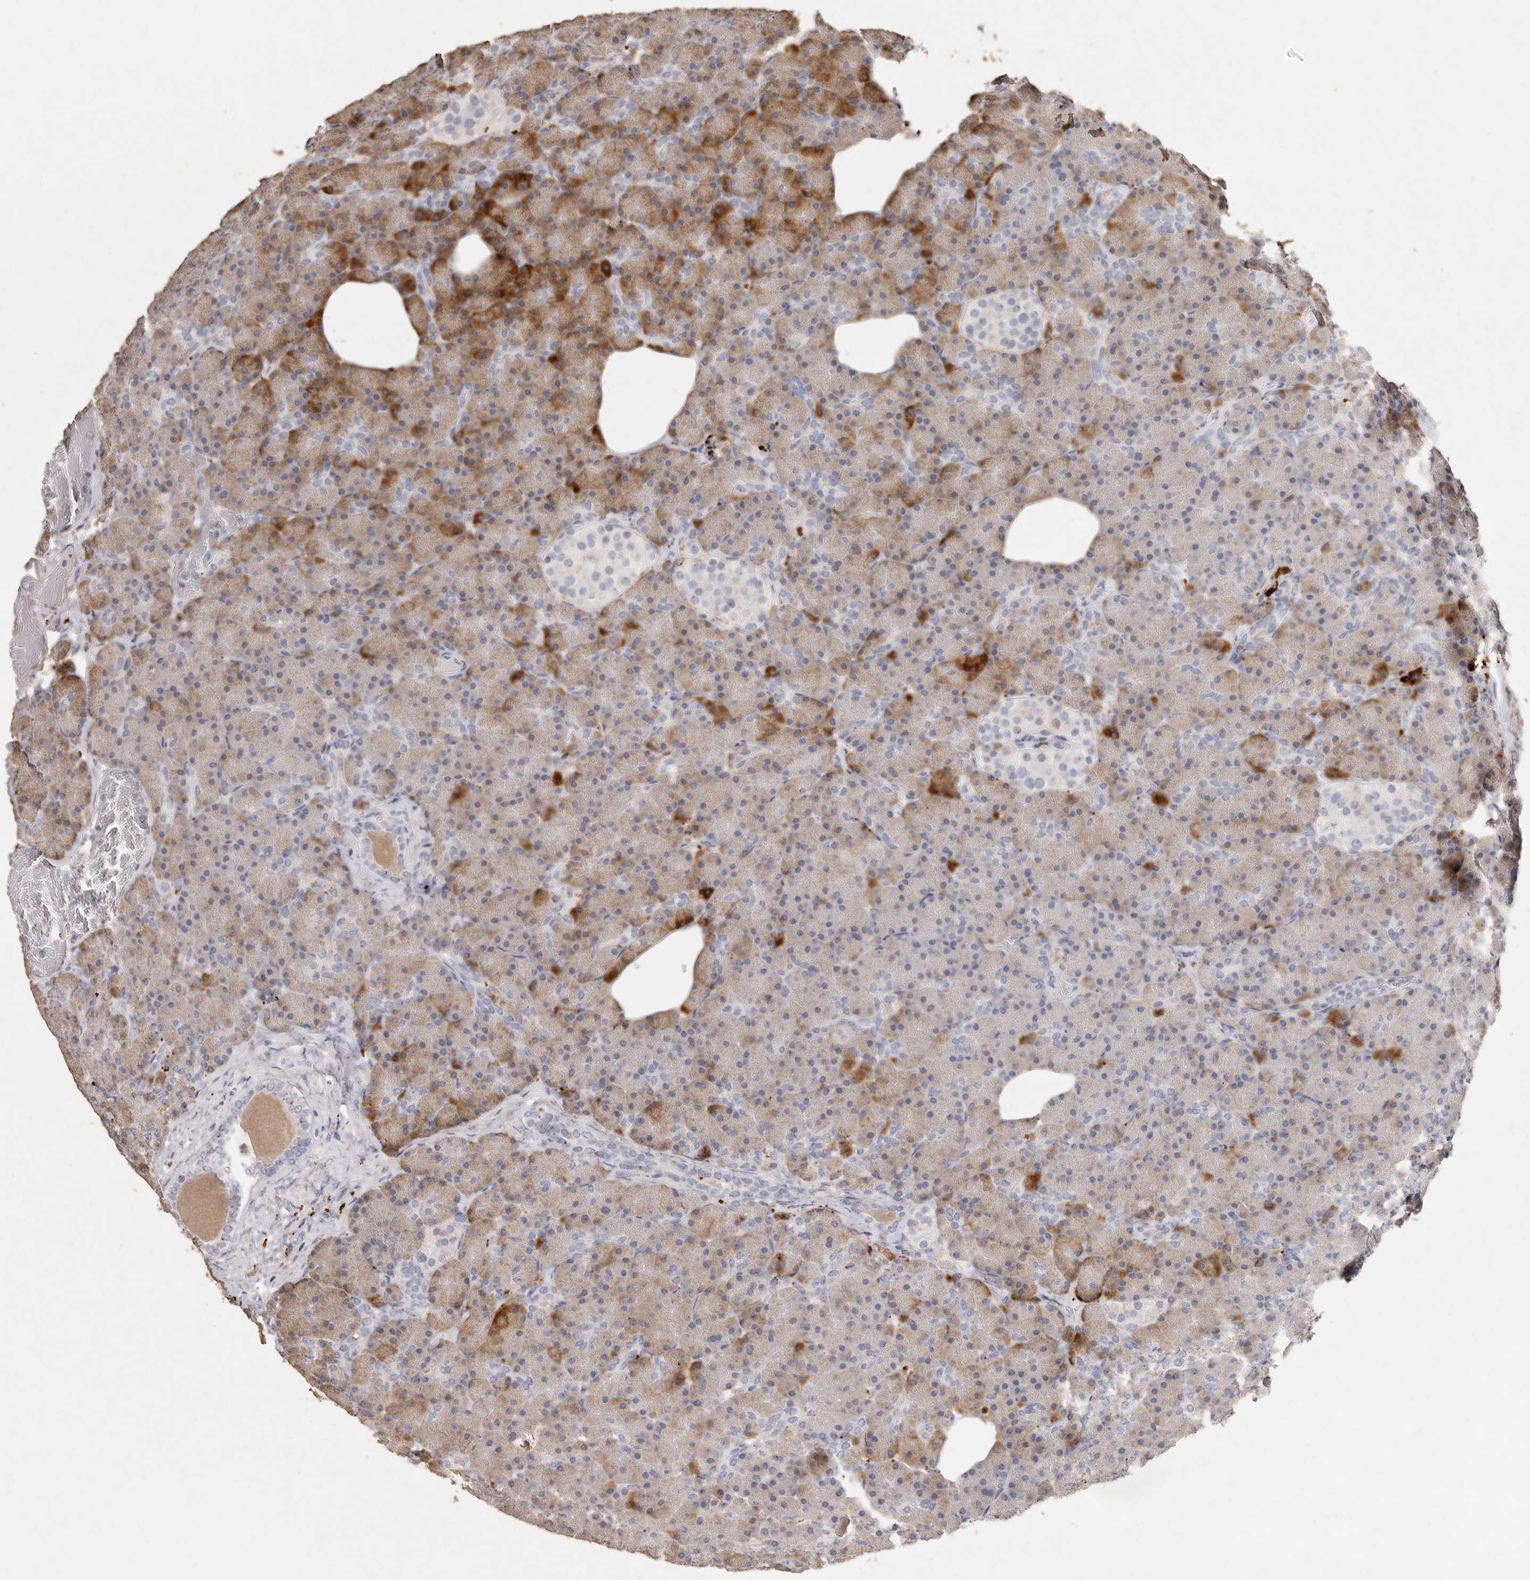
{"staining": {"intensity": "moderate", "quantity": "<25%", "location": "cytoplasmic/membranous"}, "tissue": "pancreas", "cell_type": "Exocrine glandular cells", "image_type": "normal", "snomed": [{"axis": "morphology", "description": "Normal tissue, NOS"}, {"axis": "topography", "description": "Pancreas"}], "caption": "The immunohistochemical stain shows moderate cytoplasmic/membranous positivity in exocrine glandular cells of normal pancreas.", "gene": "FAM185A", "patient": {"sex": "female", "age": 43}}